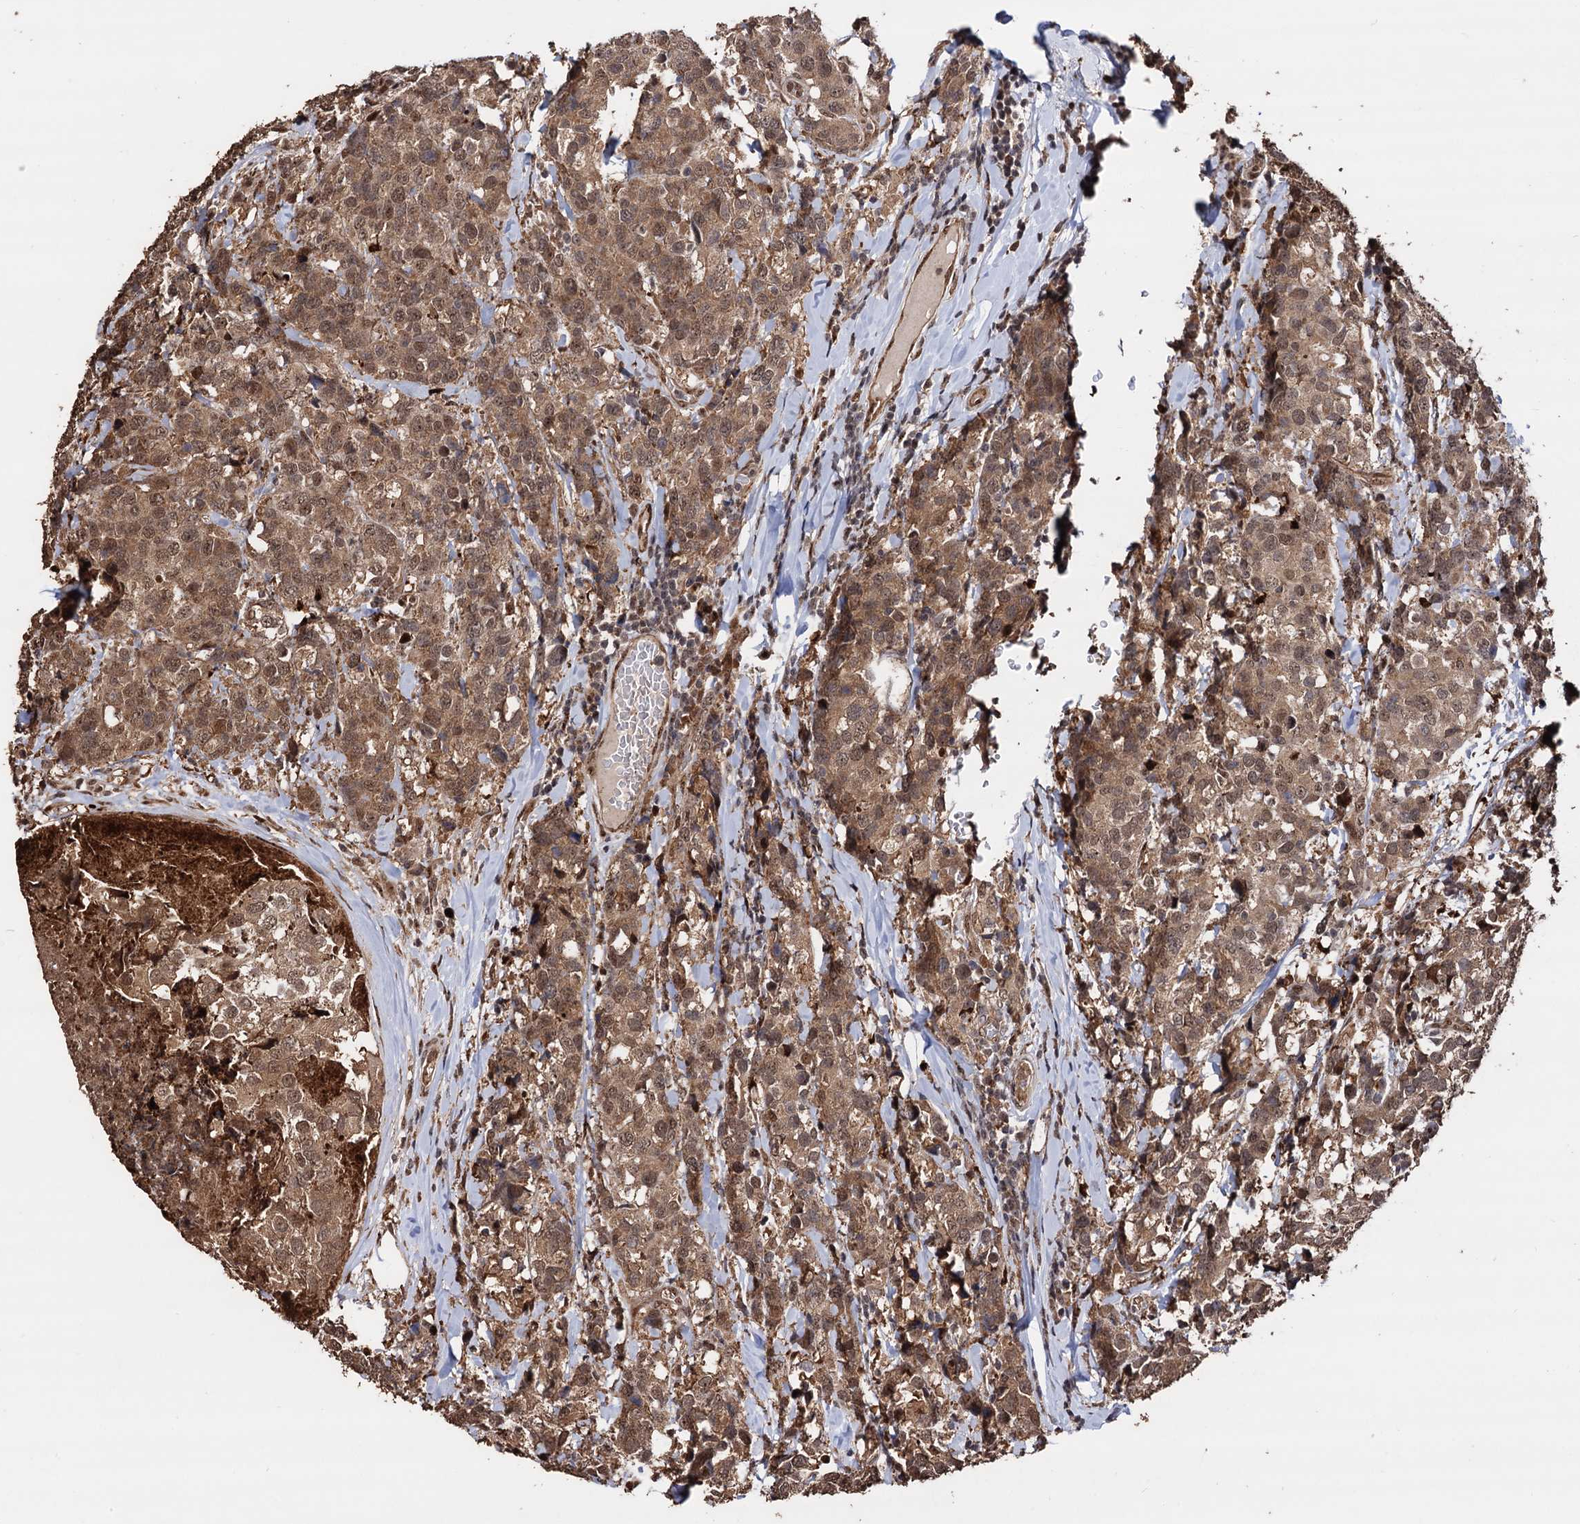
{"staining": {"intensity": "moderate", "quantity": ">75%", "location": "cytoplasmic/membranous,nuclear"}, "tissue": "breast cancer", "cell_type": "Tumor cells", "image_type": "cancer", "snomed": [{"axis": "morphology", "description": "Lobular carcinoma"}, {"axis": "topography", "description": "Breast"}], "caption": "Immunohistochemical staining of human breast lobular carcinoma displays medium levels of moderate cytoplasmic/membranous and nuclear protein positivity in about >75% of tumor cells.", "gene": "PIGB", "patient": {"sex": "female", "age": 59}}